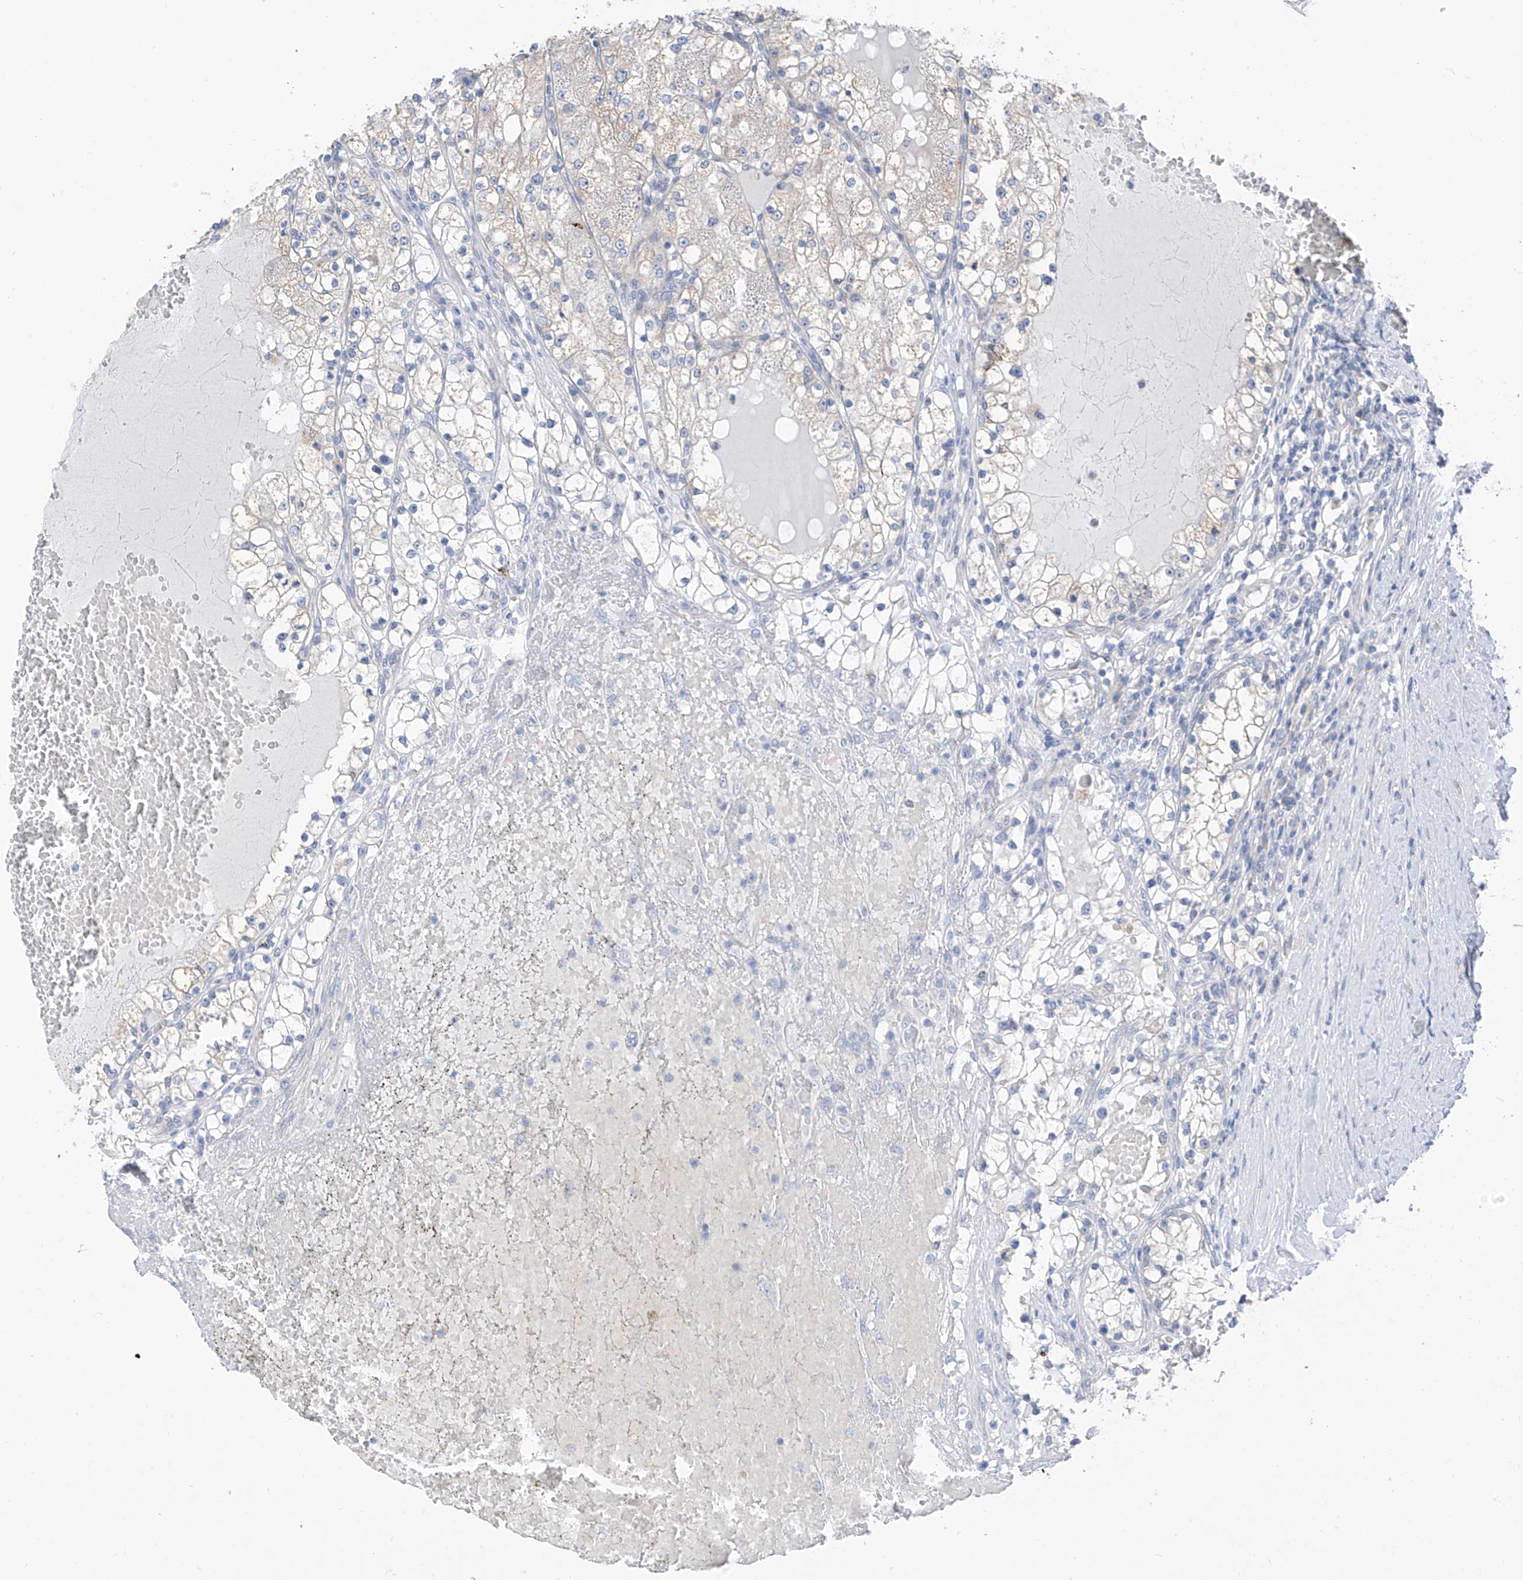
{"staining": {"intensity": "negative", "quantity": "none", "location": "none"}, "tissue": "renal cancer", "cell_type": "Tumor cells", "image_type": "cancer", "snomed": [{"axis": "morphology", "description": "Normal tissue, NOS"}, {"axis": "morphology", "description": "Adenocarcinoma, NOS"}, {"axis": "topography", "description": "Kidney"}], "caption": "Image shows no protein expression in tumor cells of renal cancer (adenocarcinoma) tissue.", "gene": "LDAH", "patient": {"sex": "male", "age": 68}}